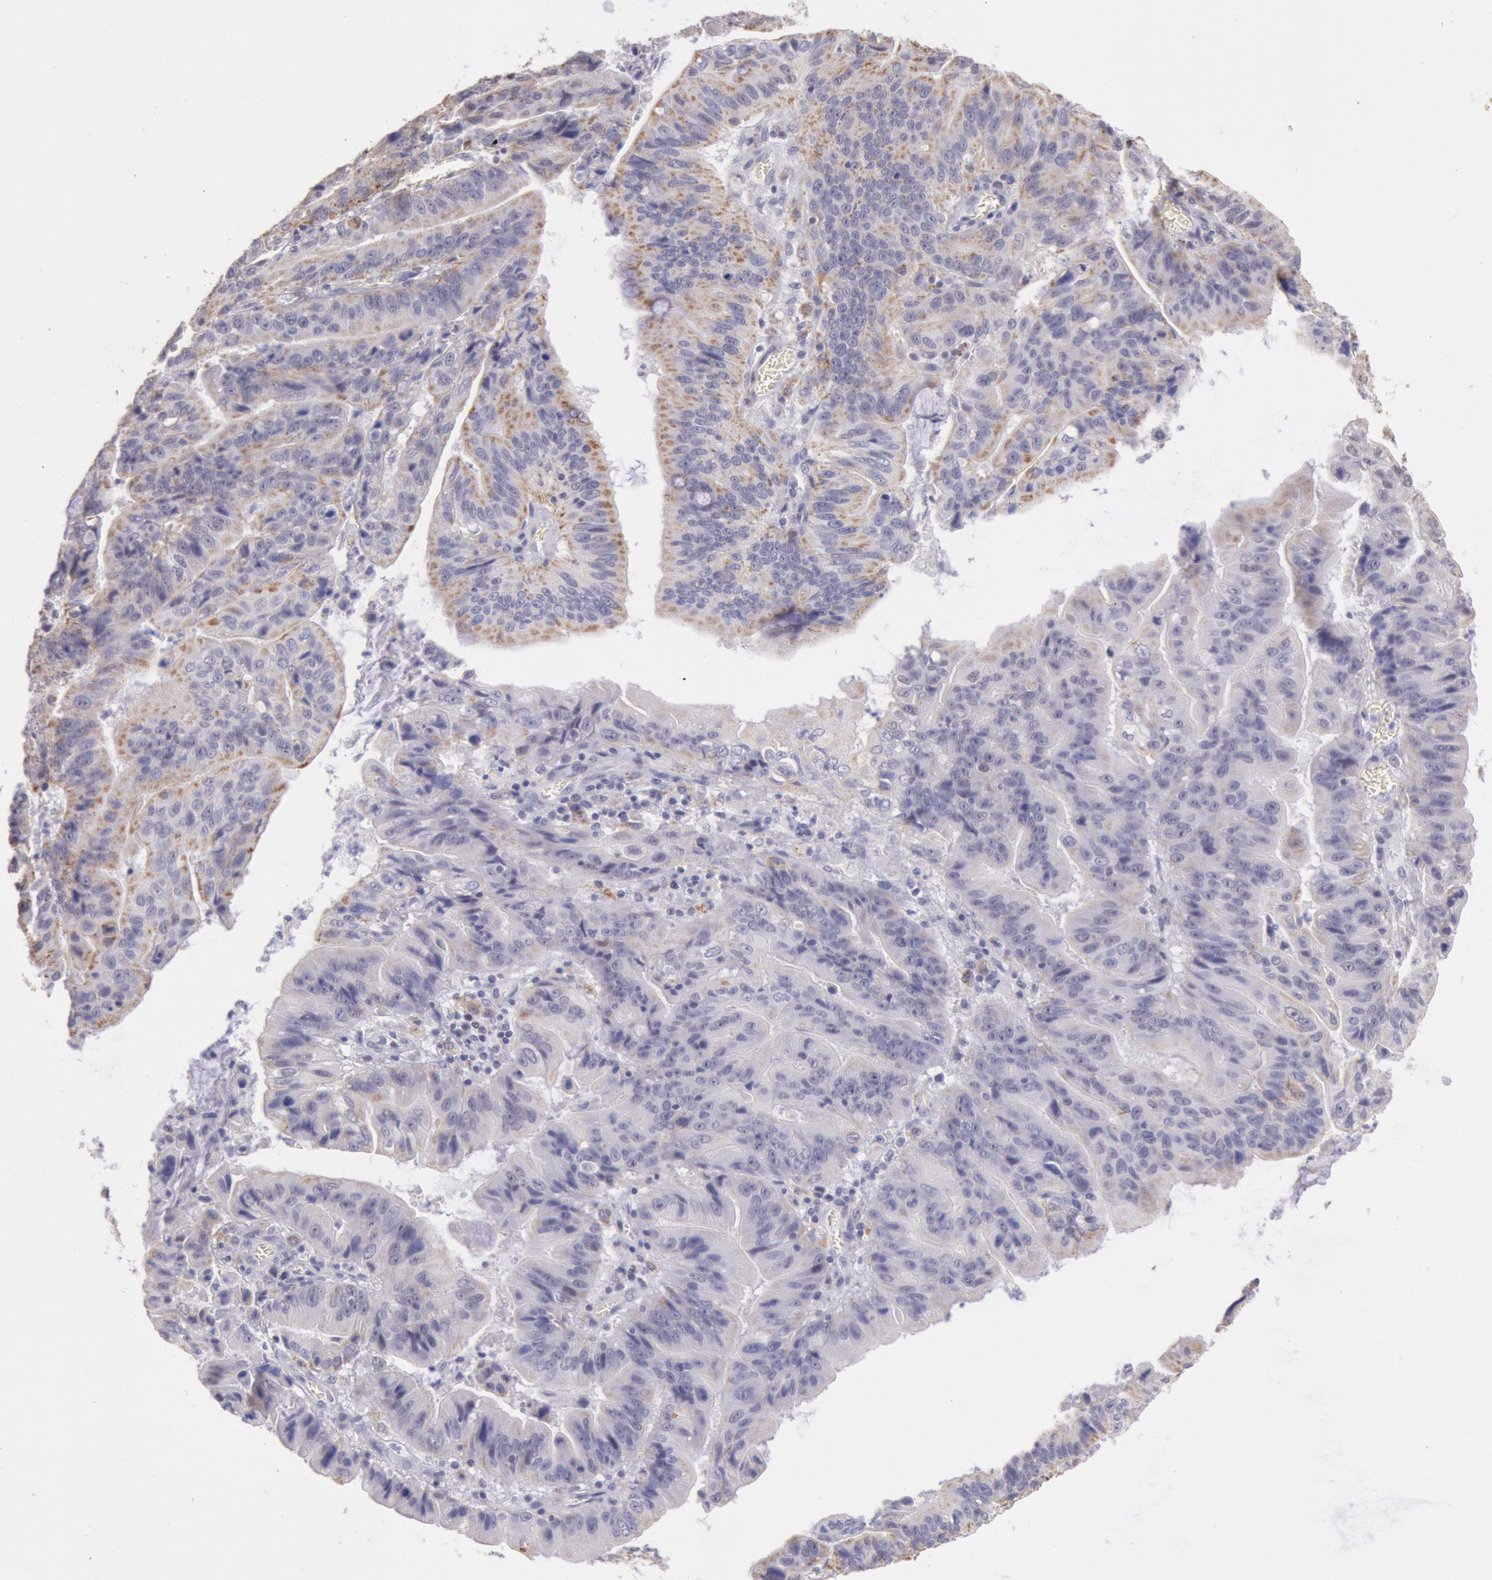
{"staining": {"intensity": "moderate", "quantity": ">75%", "location": "cytoplasmic/membranous"}, "tissue": "stomach cancer", "cell_type": "Tumor cells", "image_type": "cancer", "snomed": [{"axis": "morphology", "description": "Adenocarcinoma, NOS"}, {"axis": "topography", "description": "Stomach, upper"}], "caption": "Immunohistochemistry histopathology image of neoplastic tissue: human adenocarcinoma (stomach) stained using immunohistochemistry (IHC) exhibits medium levels of moderate protein expression localized specifically in the cytoplasmic/membranous of tumor cells, appearing as a cytoplasmic/membranous brown color.", "gene": "FRMD6", "patient": {"sex": "male", "age": 63}}